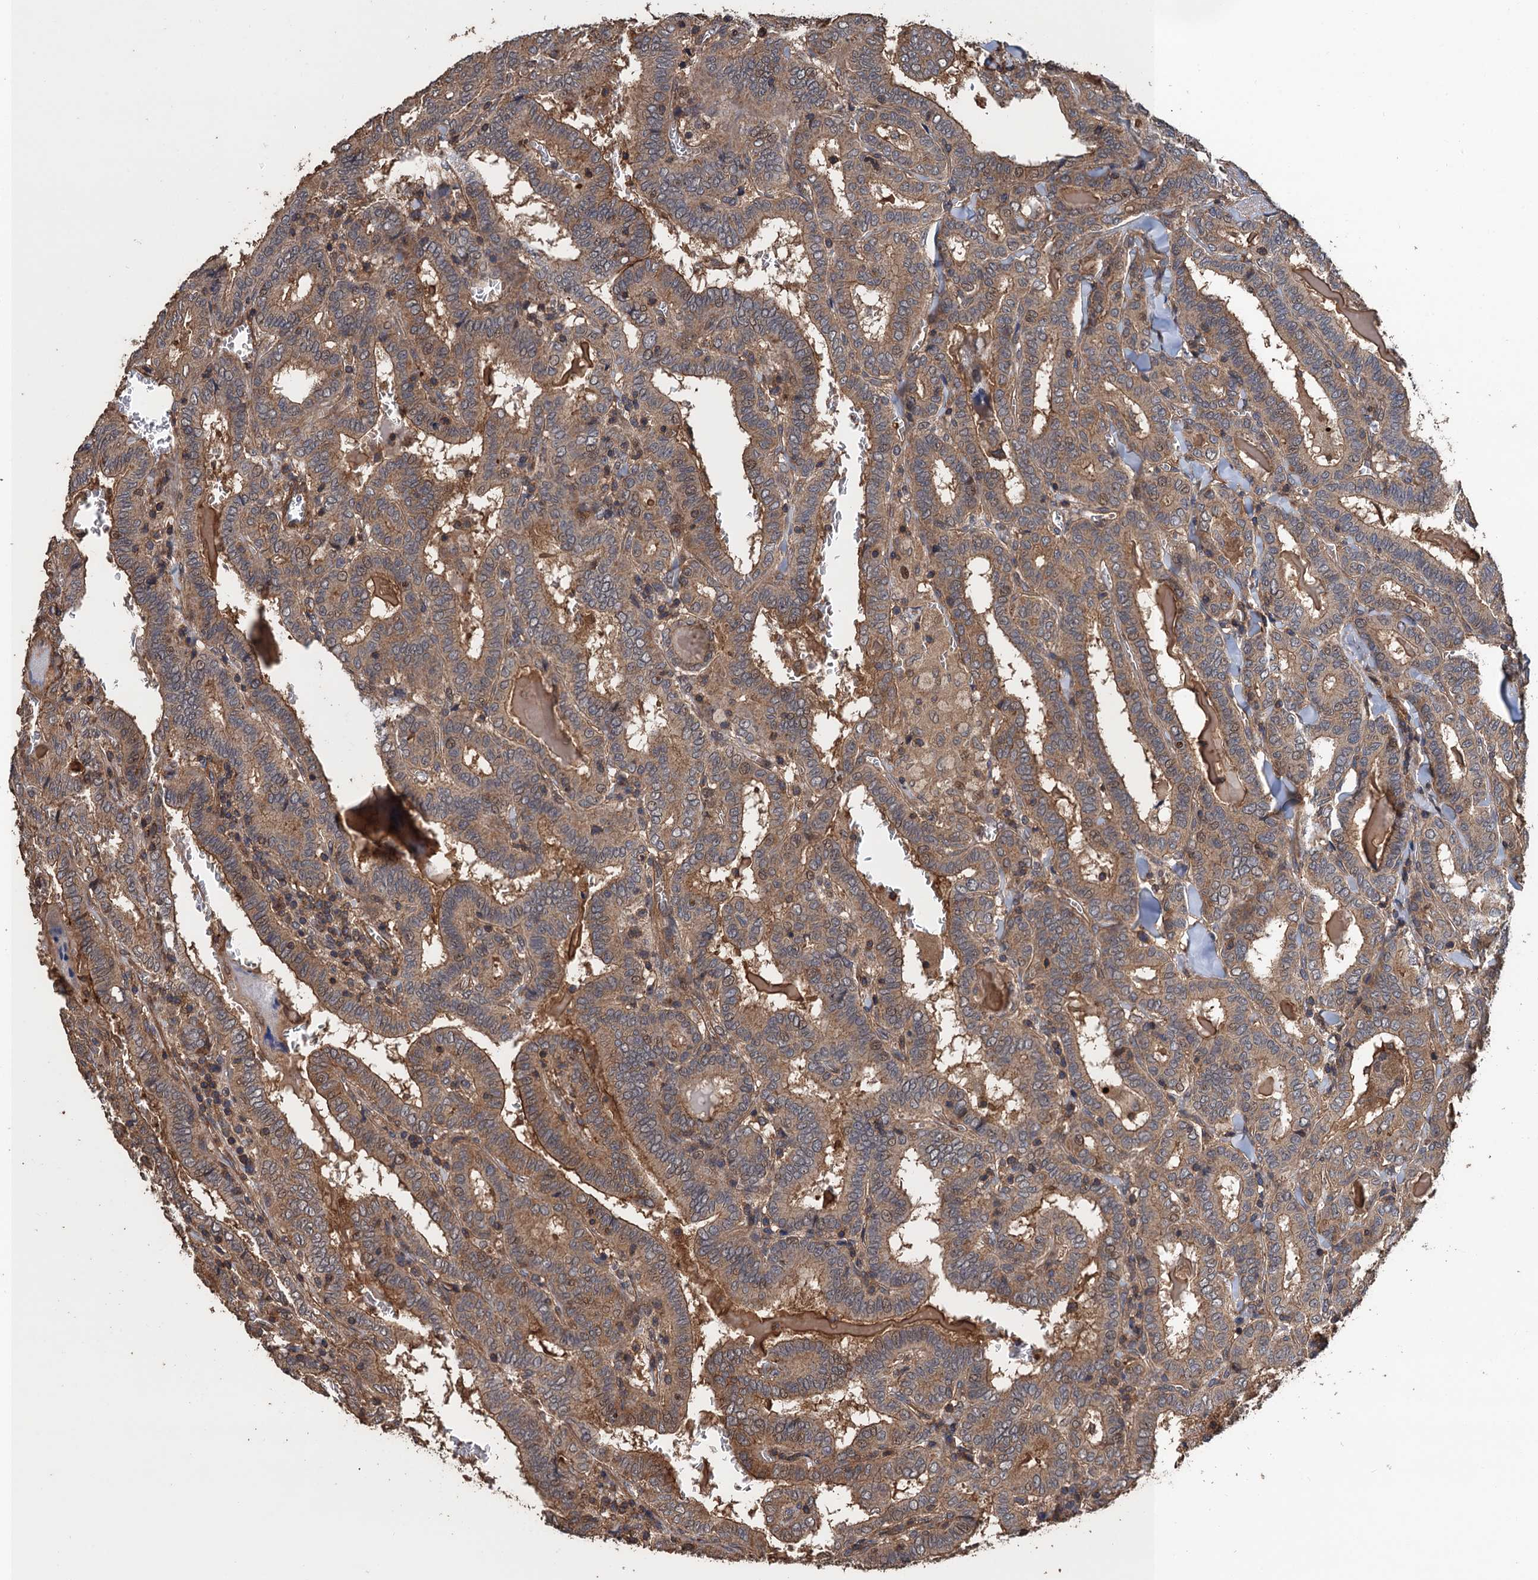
{"staining": {"intensity": "moderate", "quantity": ">75%", "location": "cytoplasmic/membranous"}, "tissue": "thyroid cancer", "cell_type": "Tumor cells", "image_type": "cancer", "snomed": [{"axis": "morphology", "description": "Papillary adenocarcinoma, NOS"}, {"axis": "topography", "description": "Thyroid gland"}], "caption": "This micrograph demonstrates thyroid cancer (papillary adenocarcinoma) stained with IHC to label a protein in brown. The cytoplasmic/membranous of tumor cells show moderate positivity for the protein. Nuclei are counter-stained blue.", "gene": "PPP4R1", "patient": {"sex": "female", "age": 72}}